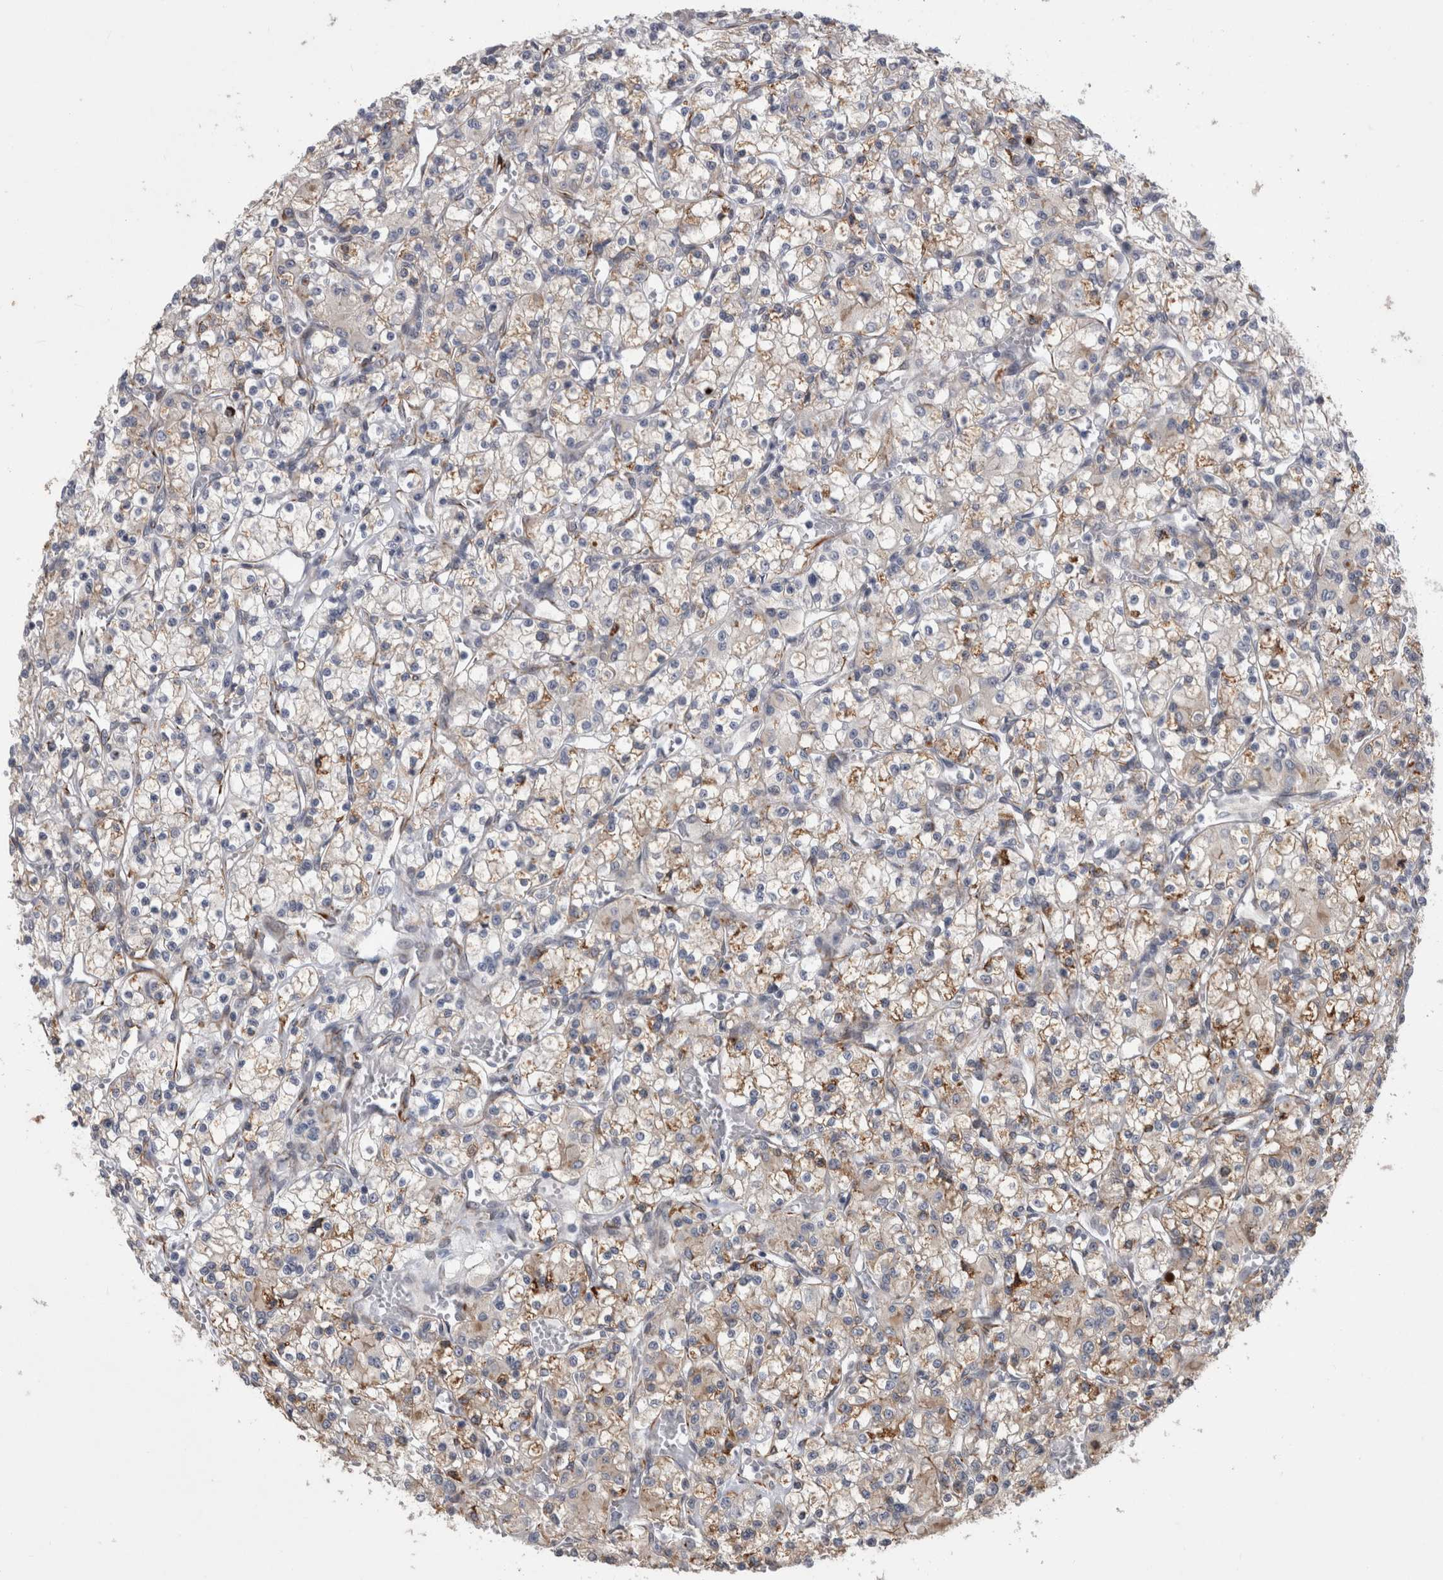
{"staining": {"intensity": "weak", "quantity": "25%-75%", "location": "cytoplasmic/membranous"}, "tissue": "renal cancer", "cell_type": "Tumor cells", "image_type": "cancer", "snomed": [{"axis": "morphology", "description": "Adenocarcinoma, NOS"}, {"axis": "topography", "description": "Kidney"}], "caption": "Protein expression analysis of human adenocarcinoma (renal) reveals weak cytoplasmic/membranous positivity in about 25%-75% of tumor cells.", "gene": "FAM83H", "patient": {"sex": "female", "age": 59}}